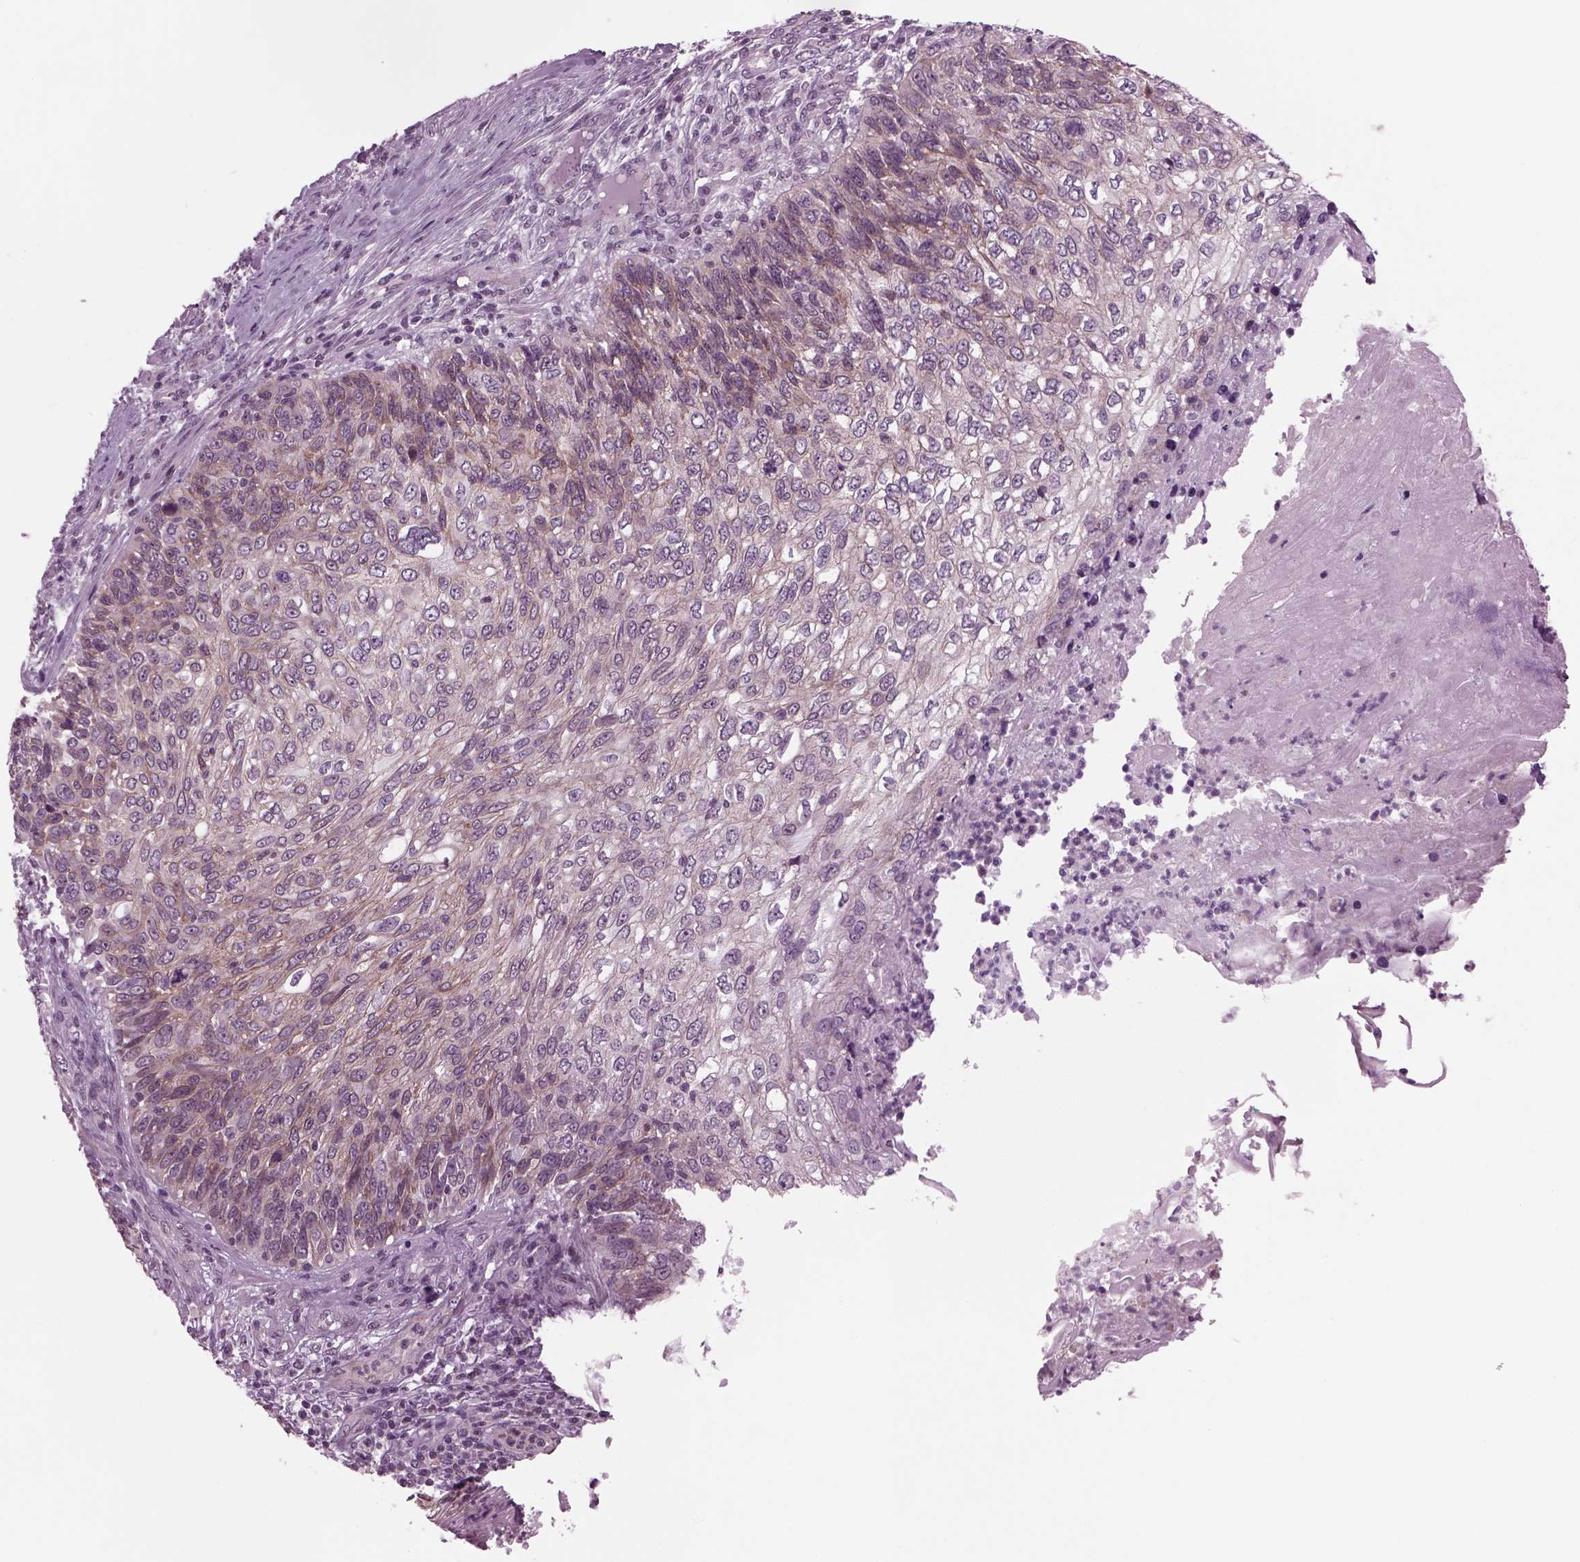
{"staining": {"intensity": "moderate", "quantity": "<25%", "location": "cytoplasmic/membranous"}, "tissue": "skin cancer", "cell_type": "Tumor cells", "image_type": "cancer", "snomed": [{"axis": "morphology", "description": "Squamous cell carcinoma, NOS"}, {"axis": "topography", "description": "Skin"}], "caption": "Immunohistochemistry micrograph of human squamous cell carcinoma (skin) stained for a protein (brown), which exhibits low levels of moderate cytoplasmic/membranous positivity in about <25% of tumor cells.", "gene": "ODF3", "patient": {"sex": "male", "age": 92}}